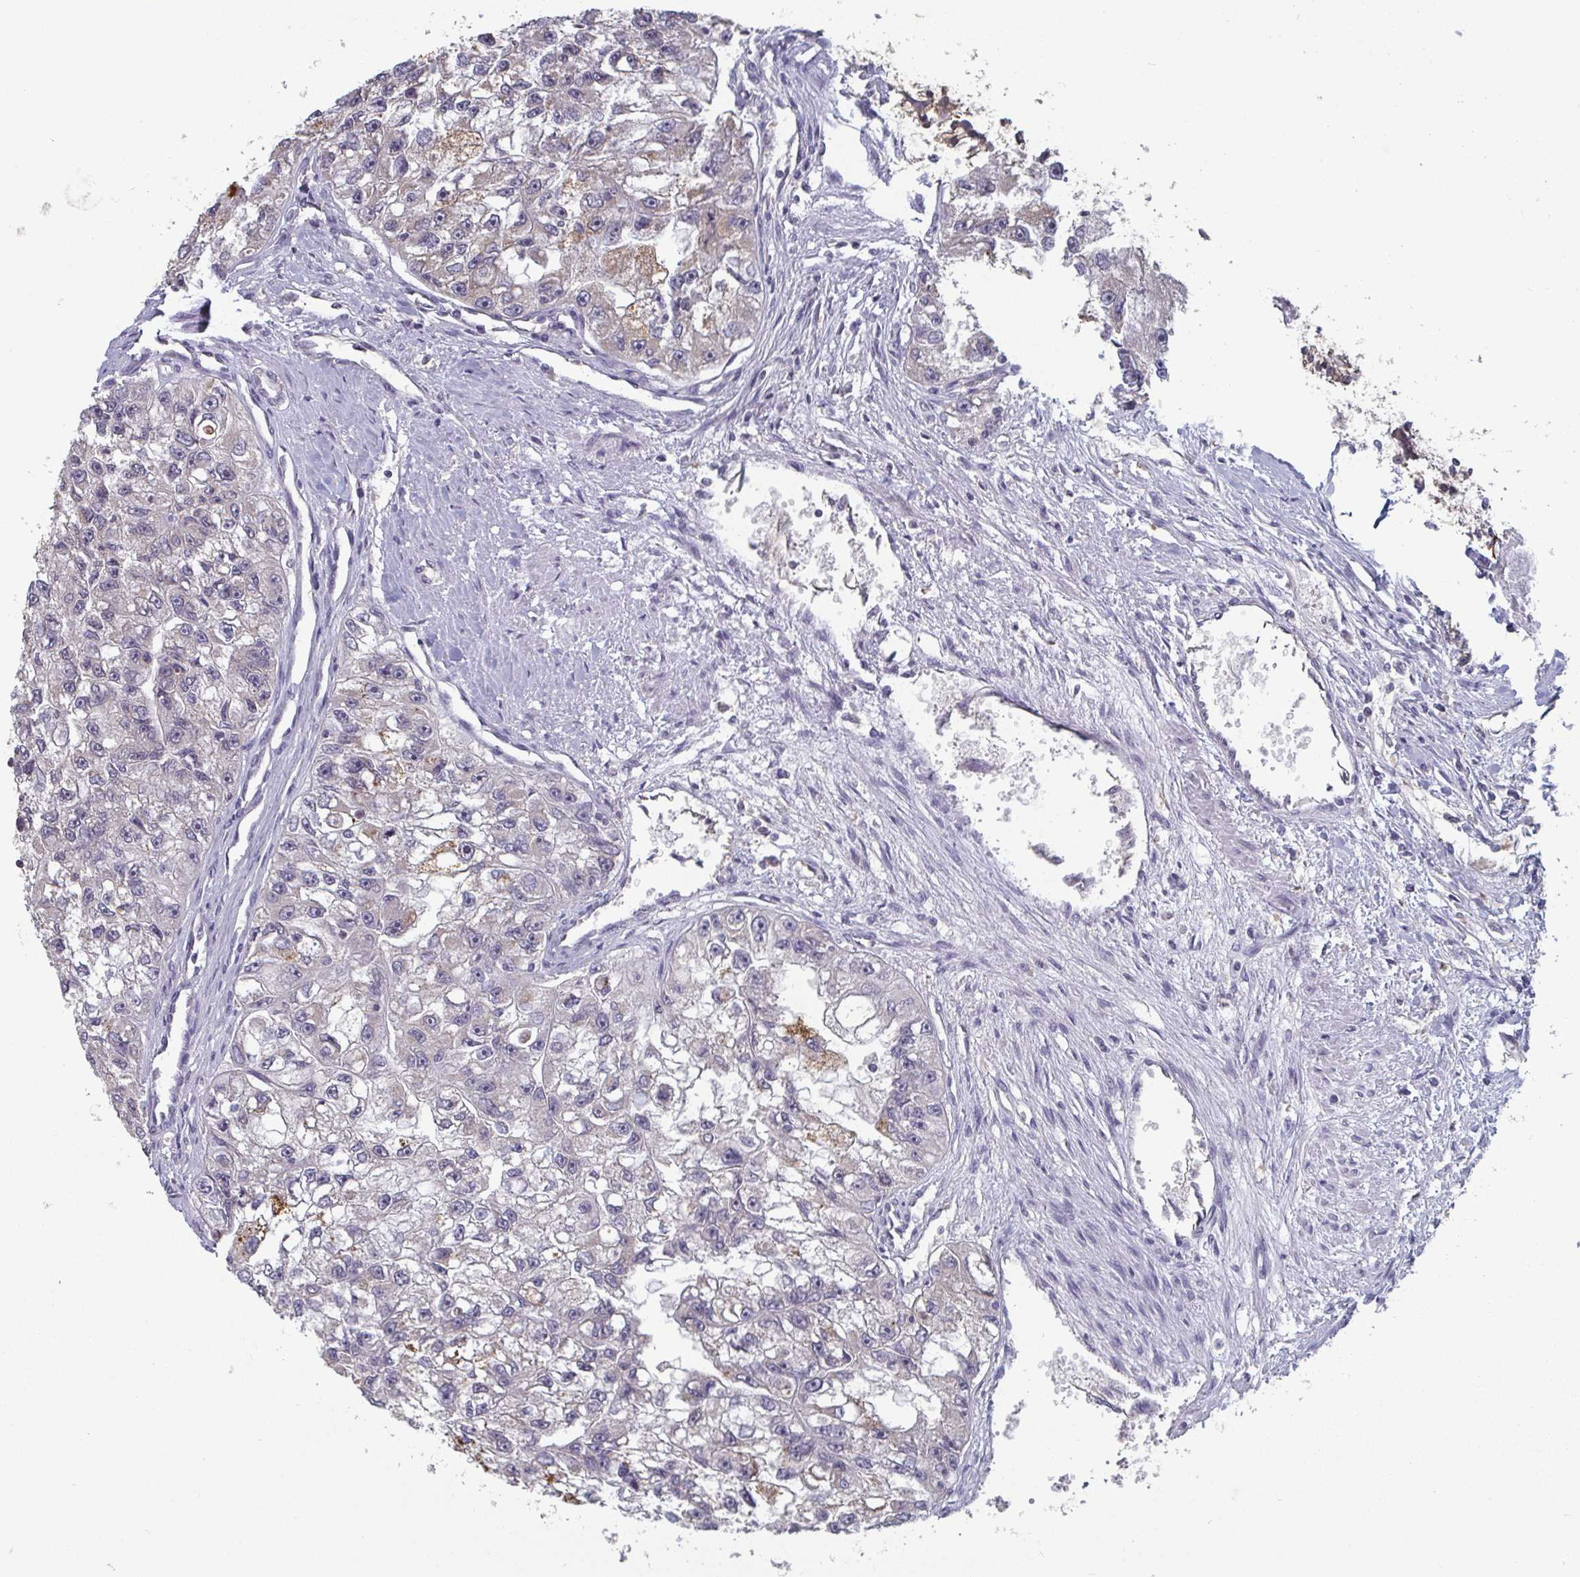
{"staining": {"intensity": "moderate", "quantity": "<25%", "location": "cytoplasmic/membranous"}, "tissue": "renal cancer", "cell_type": "Tumor cells", "image_type": "cancer", "snomed": [{"axis": "morphology", "description": "Adenocarcinoma, NOS"}, {"axis": "topography", "description": "Kidney"}], "caption": "IHC of human renal adenocarcinoma shows low levels of moderate cytoplasmic/membranous staining in about <25% of tumor cells. (DAB (3,3'-diaminobenzidine) IHC with brightfield microscopy, high magnification).", "gene": "LIX1", "patient": {"sex": "male", "age": 63}}